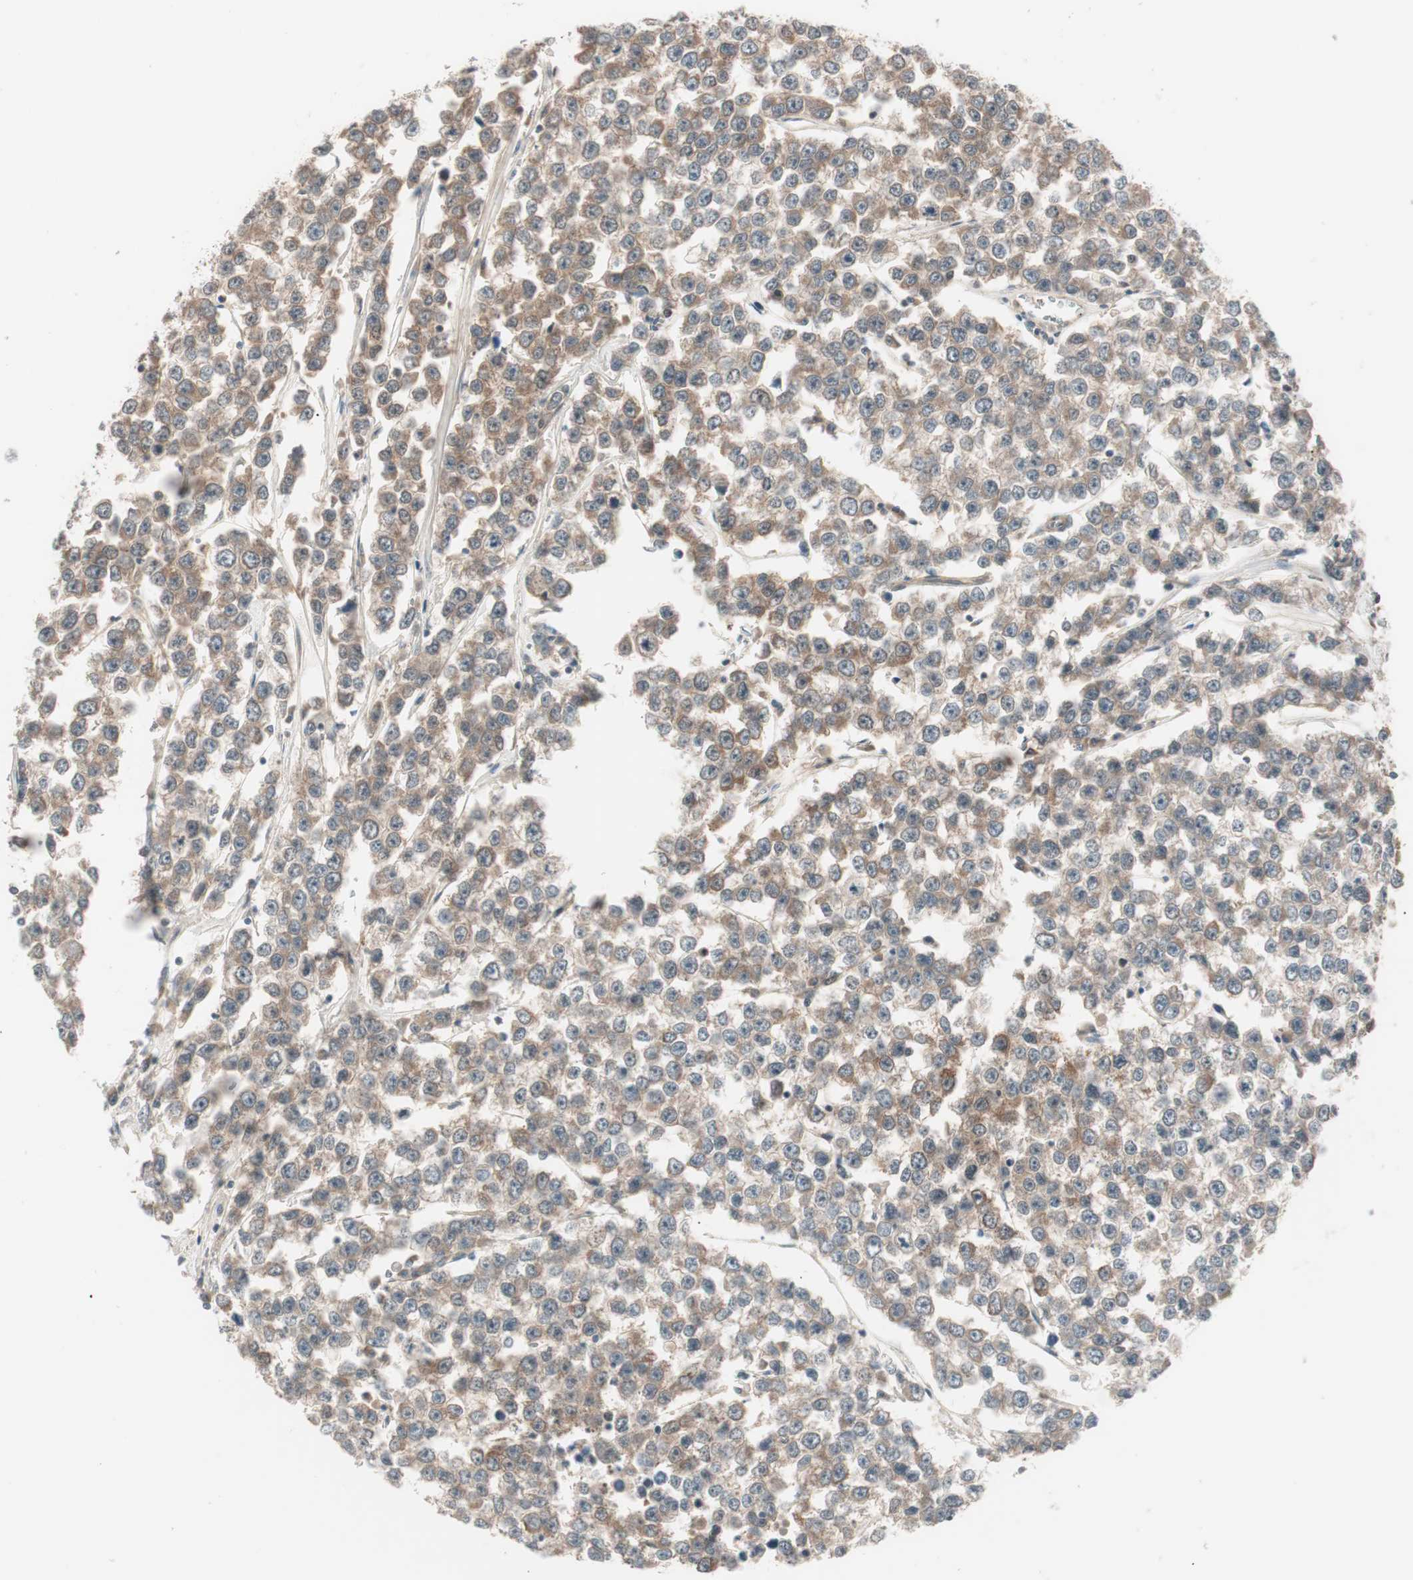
{"staining": {"intensity": "strong", "quantity": ">75%", "location": "cytoplasmic/membranous"}, "tissue": "testis cancer", "cell_type": "Tumor cells", "image_type": "cancer", "snomed": [{"axis": "morphology", "description": "Seminoma, NOS"}, {"axis": "morphology", "description": "Carcinoma, Embryonal, NOS"}, {"axis": "topography", "description": "Testis"}], "caption": "A brown stain highlights strong cytoplasmic/membranous expression of a protein in human testis embryonal carcinoma tumor cells.", "gene": "PRKG2", "patient": {"sex": "male", "age": 52}}